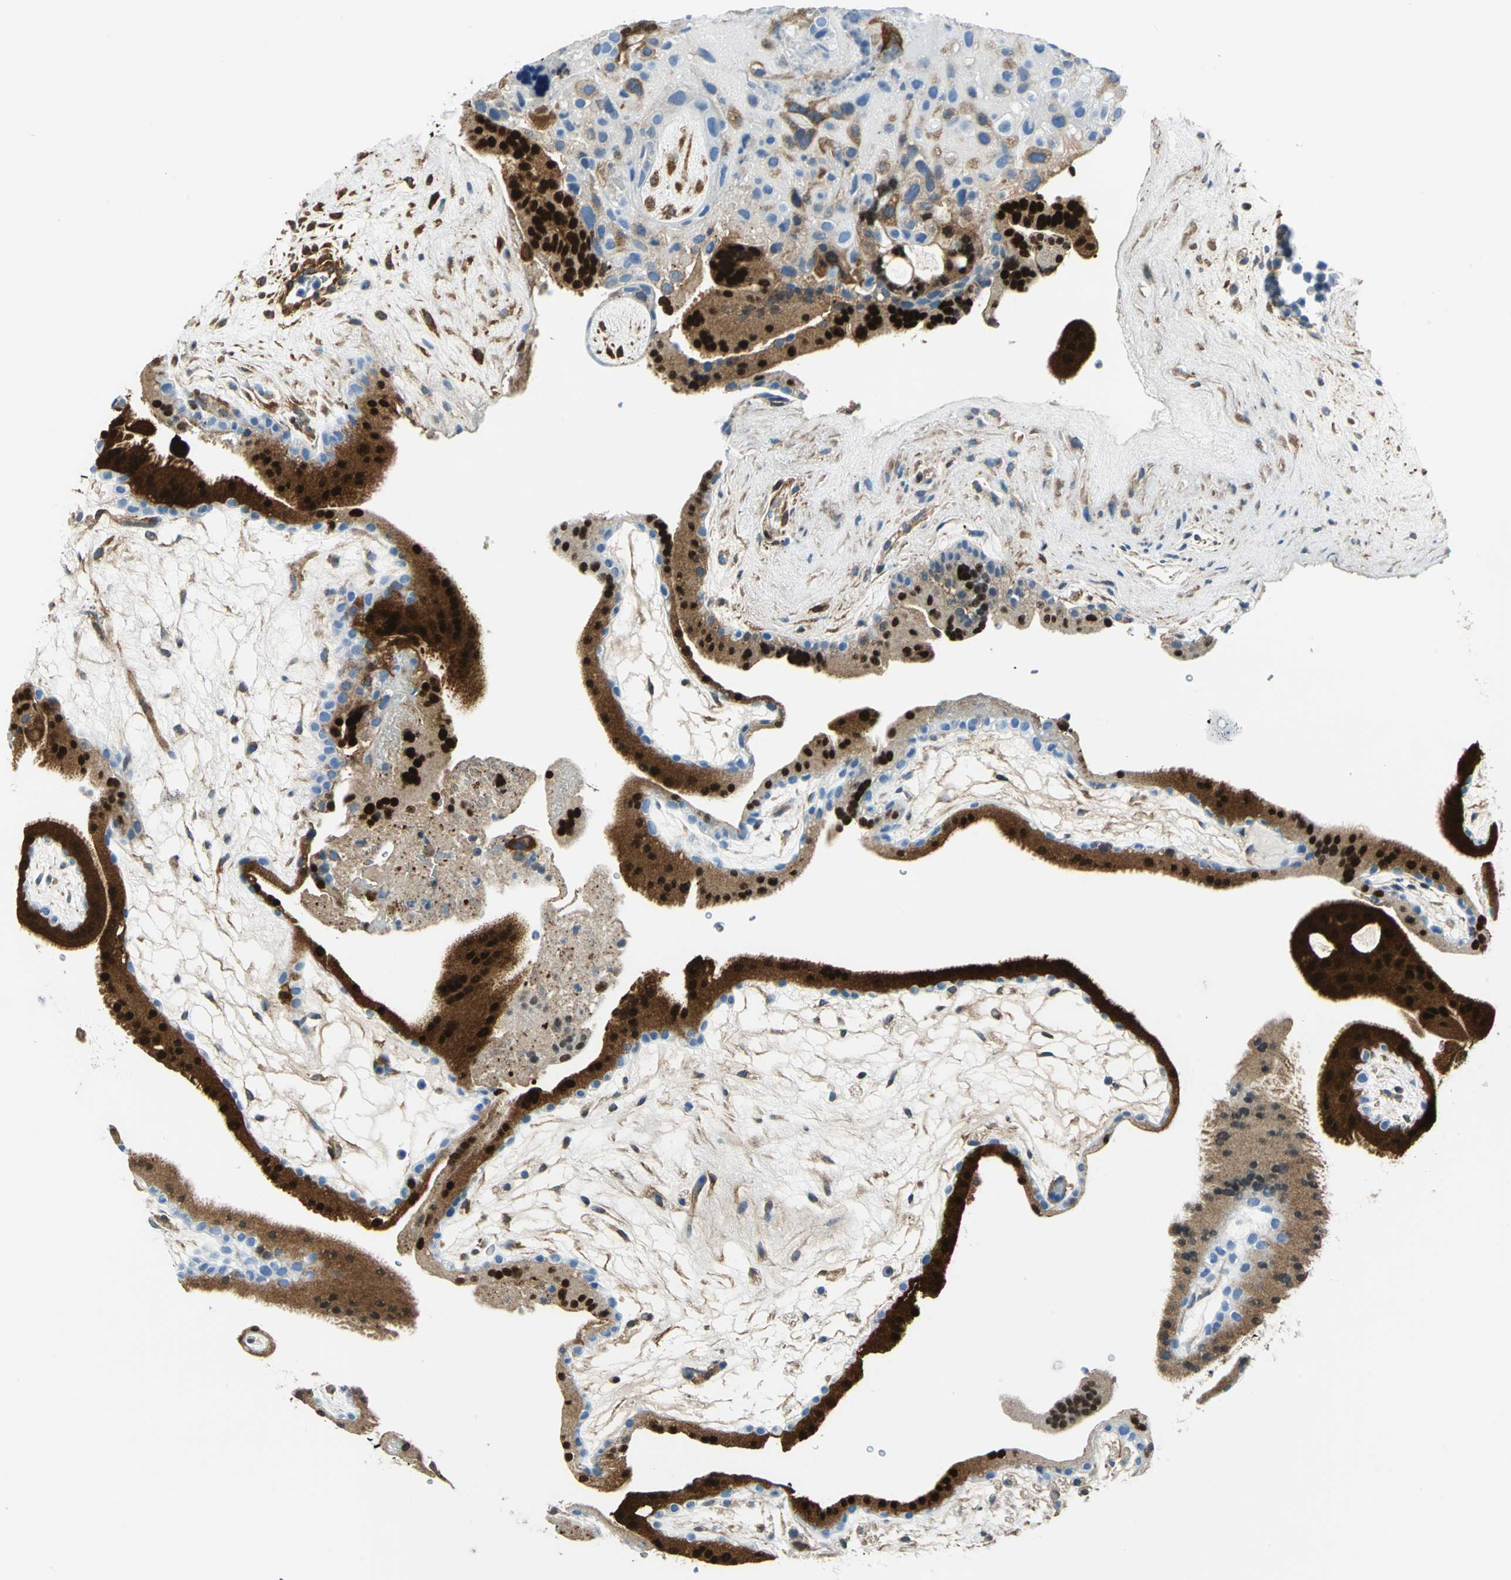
{"staining": {"intensity": "strong", "quantity": ">75%", "location": "cytoplasmic/membranous"}, "tissue": "placenta", "cell_type": "Decidual cells", "image_type": "normal", "snomed": [{"axis": "morphology", "description": "Normal tissue, NOS"}, {"axis": "topography", "description": "Placenta"}], "caption": "Immunohistochemical staining of benign placenta displays high levels of strong cytoplasmic/membranous staining in about >75% of decidual cells.", "gene": "HSPB1", "patient": {"sex": "female", "age": 19}}